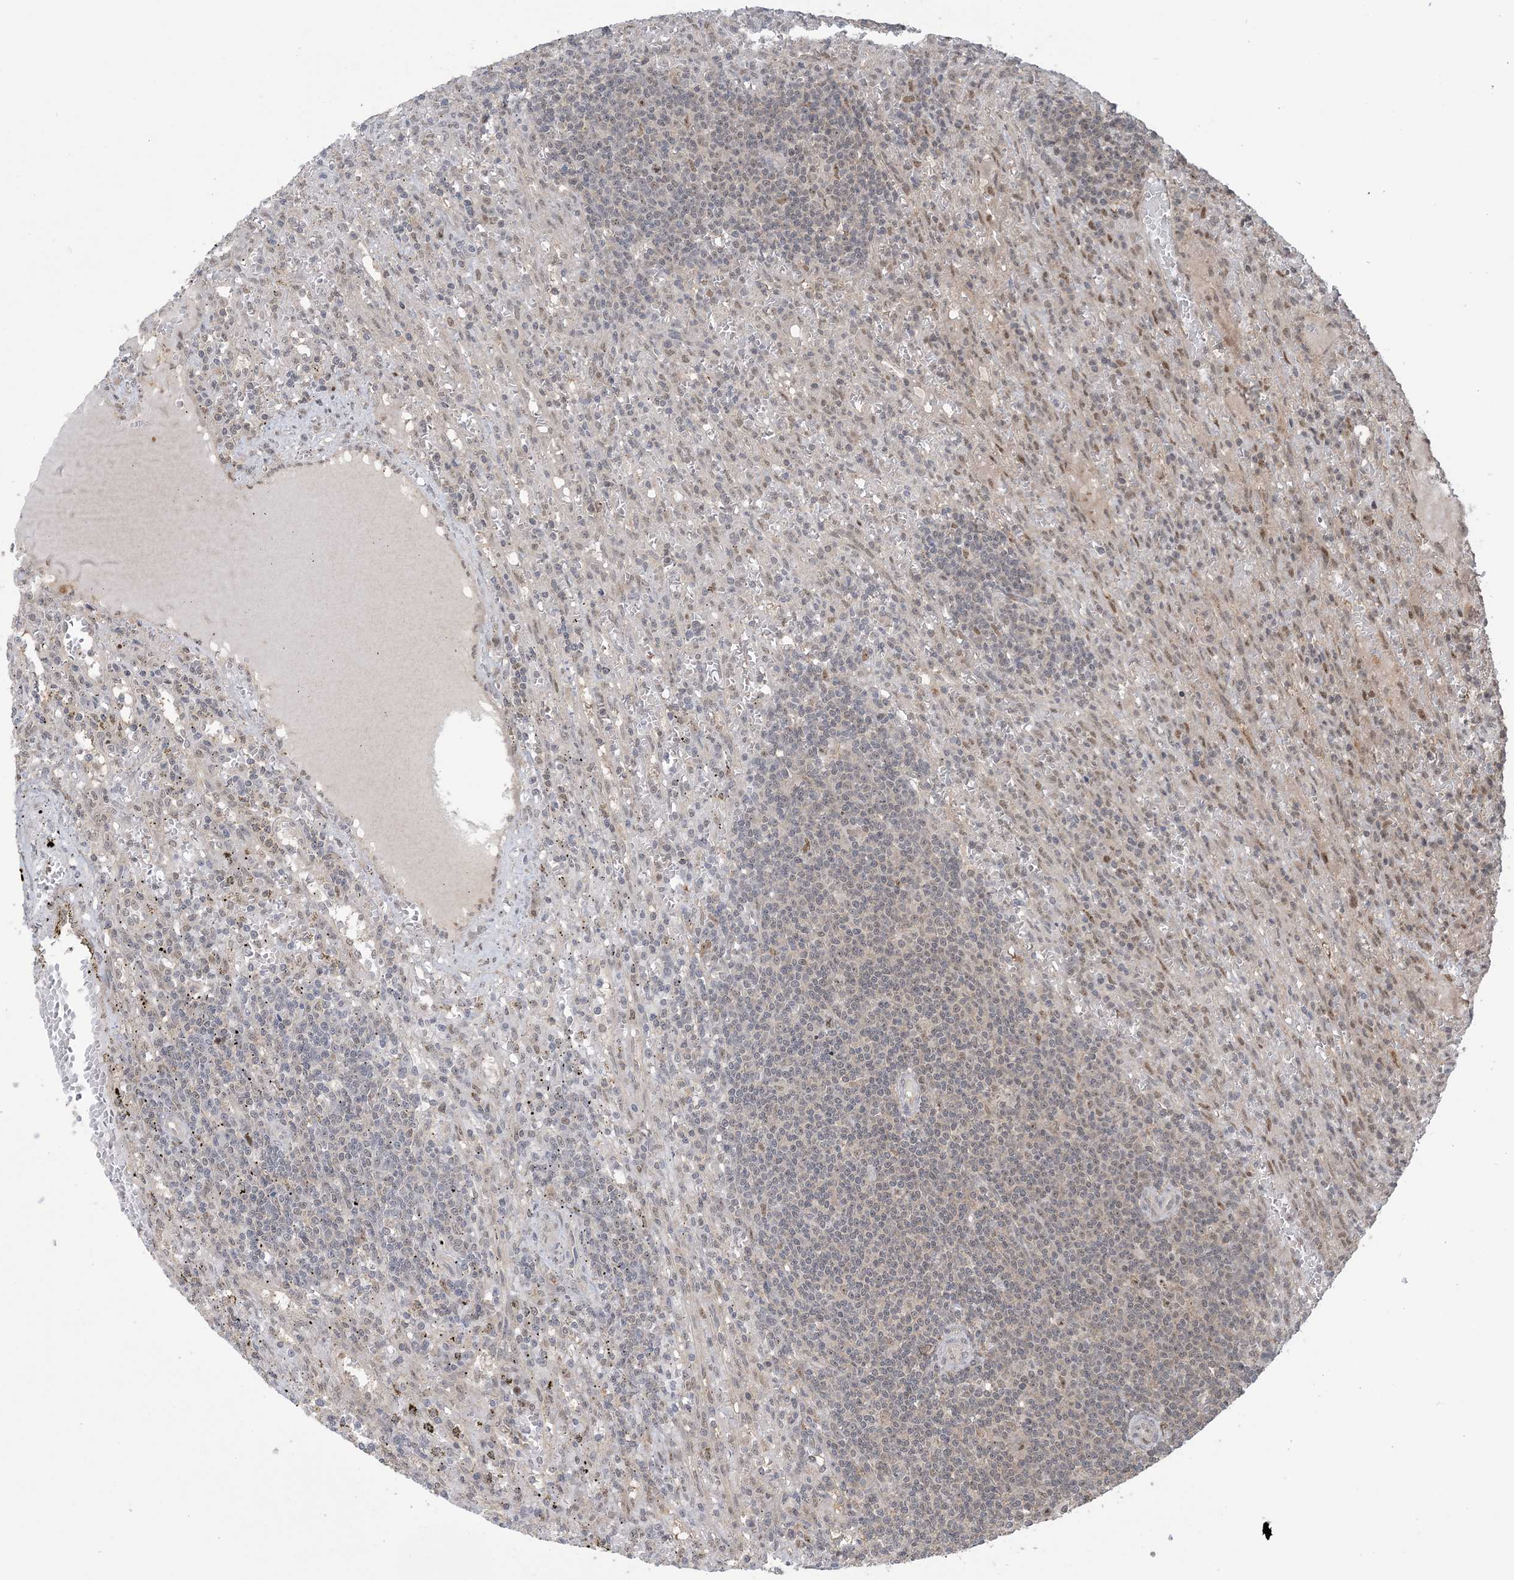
{"staining": {"intensity": "negative", "quantity": "none", "location": "none"}, "tissue": "lymphoma", "cell_type": "Tumor cells", "image_type": "cancer", "snomed": [{"axis": "morphology", "description": "Malignant lymphoma, non-Hodgkin's type, Low grade"}, {"axis": "topography", "description": "Spleen"}], "caption": "A high-resolution micrograph shows immunohistochemistry staining of lymphoma, which shows no significant positivity in tumor cells. Brightfield microscopy of IHC stained with DAB (3,3'-diaminobenzidine) (brown) and hematoxylin (blue), captured at high magnification.", "gene": "ZNF710", "patient": {"sex": "male", "age": 76}}